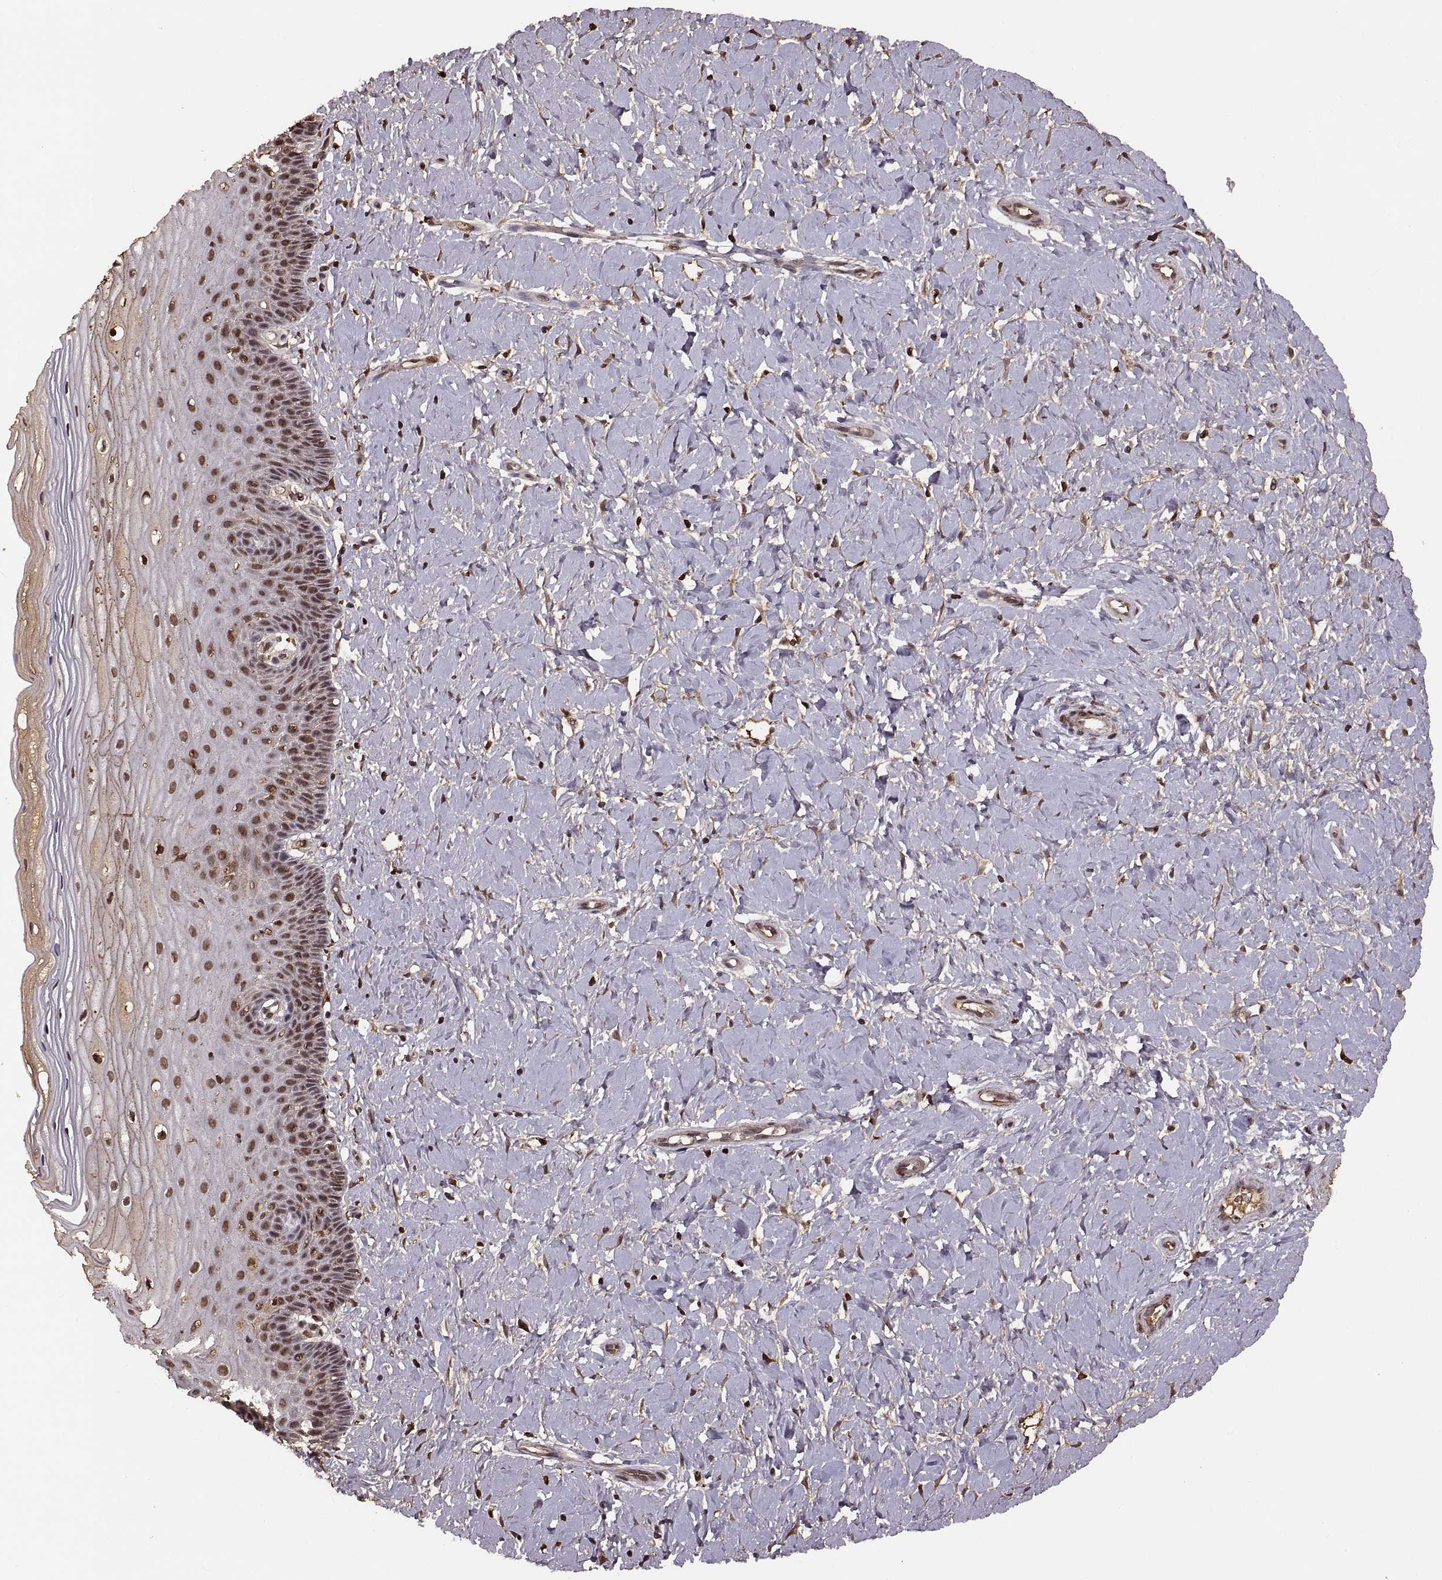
{"staining": {"intensity": "strong", "quantity": ">75%", "location": "nuclear"}, "tissue": "cervix", "cell_type": "Glandular cells", "image_type": "normal", "snomed": [{"axis": "morphology", "description": "Normal tissue, NOS"}, {"axis": "topography", "description": "Cervix"}], "caption": "DAB immunohistochemical staining of unremarkable cervix demonstrates strong nuclear protein expression in about >75% of glandular cells.", "gene": "RFT1", "patient": {"sex": "female", "age": 37}}